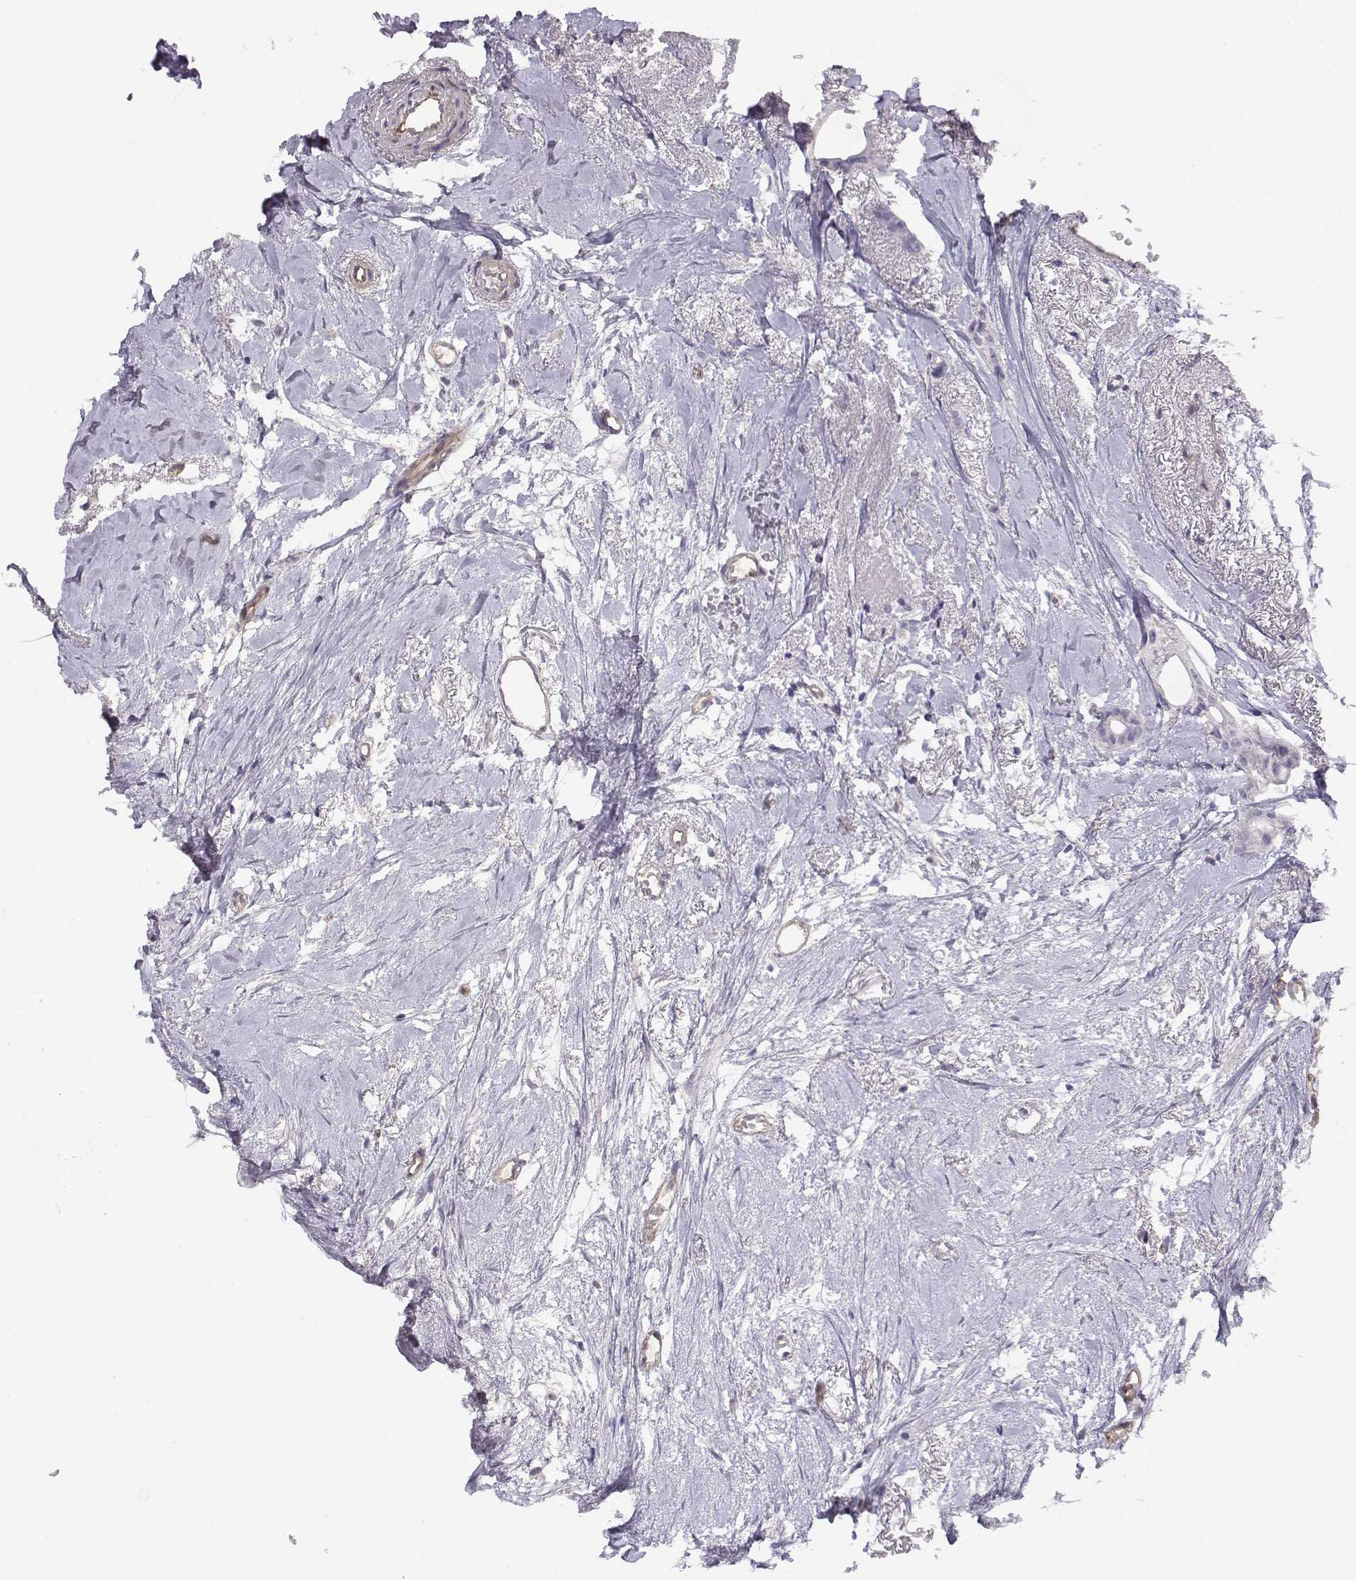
{"staining": {"intensity": "negative", "quantity": "none", "location": "none"}, "tissue": "breast cancer", "cell_type": "Tumor cells", "image_type": "cancer", "snomed": [{"axis": "morphology", "description": "Duct carcinoma"}, {"axis": "topography", "description": "Breast"}], "caption": "Breast infiltrating ductal carcinoma was stained to show a protein in brown. There is no significant staining in tumor cells. Brightfield microscopy of immunohistochemistry (IHC) stained with DAB (brown) and hematoxylin (blue), captured at high magnification.", "gene": "ENDOU", "patient": {"sex": "female", "age": 40}}